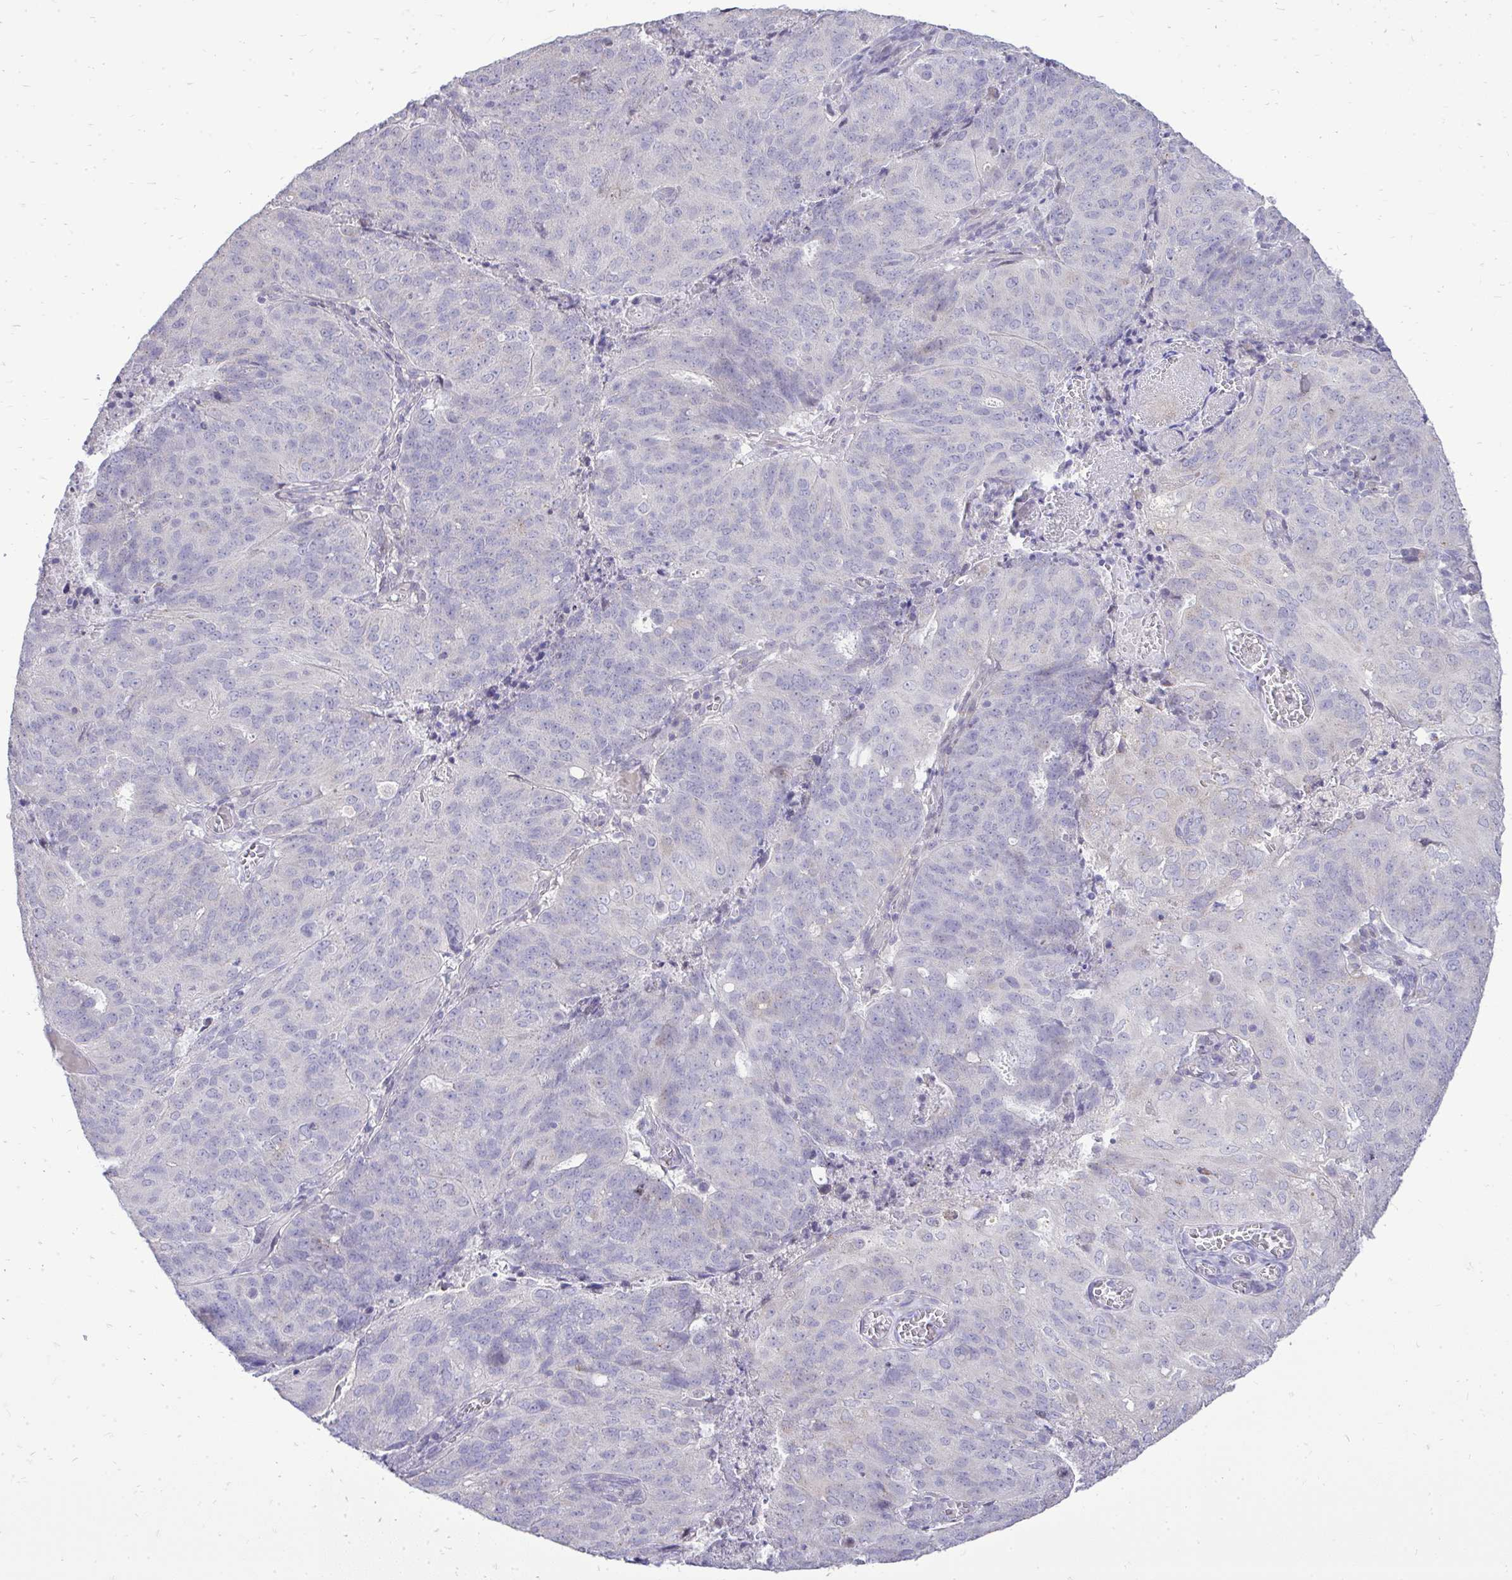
{"staining": {"intensity": "negative", "quantity": "none", "location": "none"}, "tissue": "endometrial cancer", "cell_type": "Tumor cells", "image_type": "cancer", "snomed": [{"axis": "morphology", "description": "Adenocarcinoma, NOS"}, {"axis": "topography", "description": "Endometrium"}], "caption": "An image of human adenocarcinoma (endometrial) is negative for staining in tumor cells.", "gene": "OR8D1", "patient": {"sex": "female", "age": 82}}